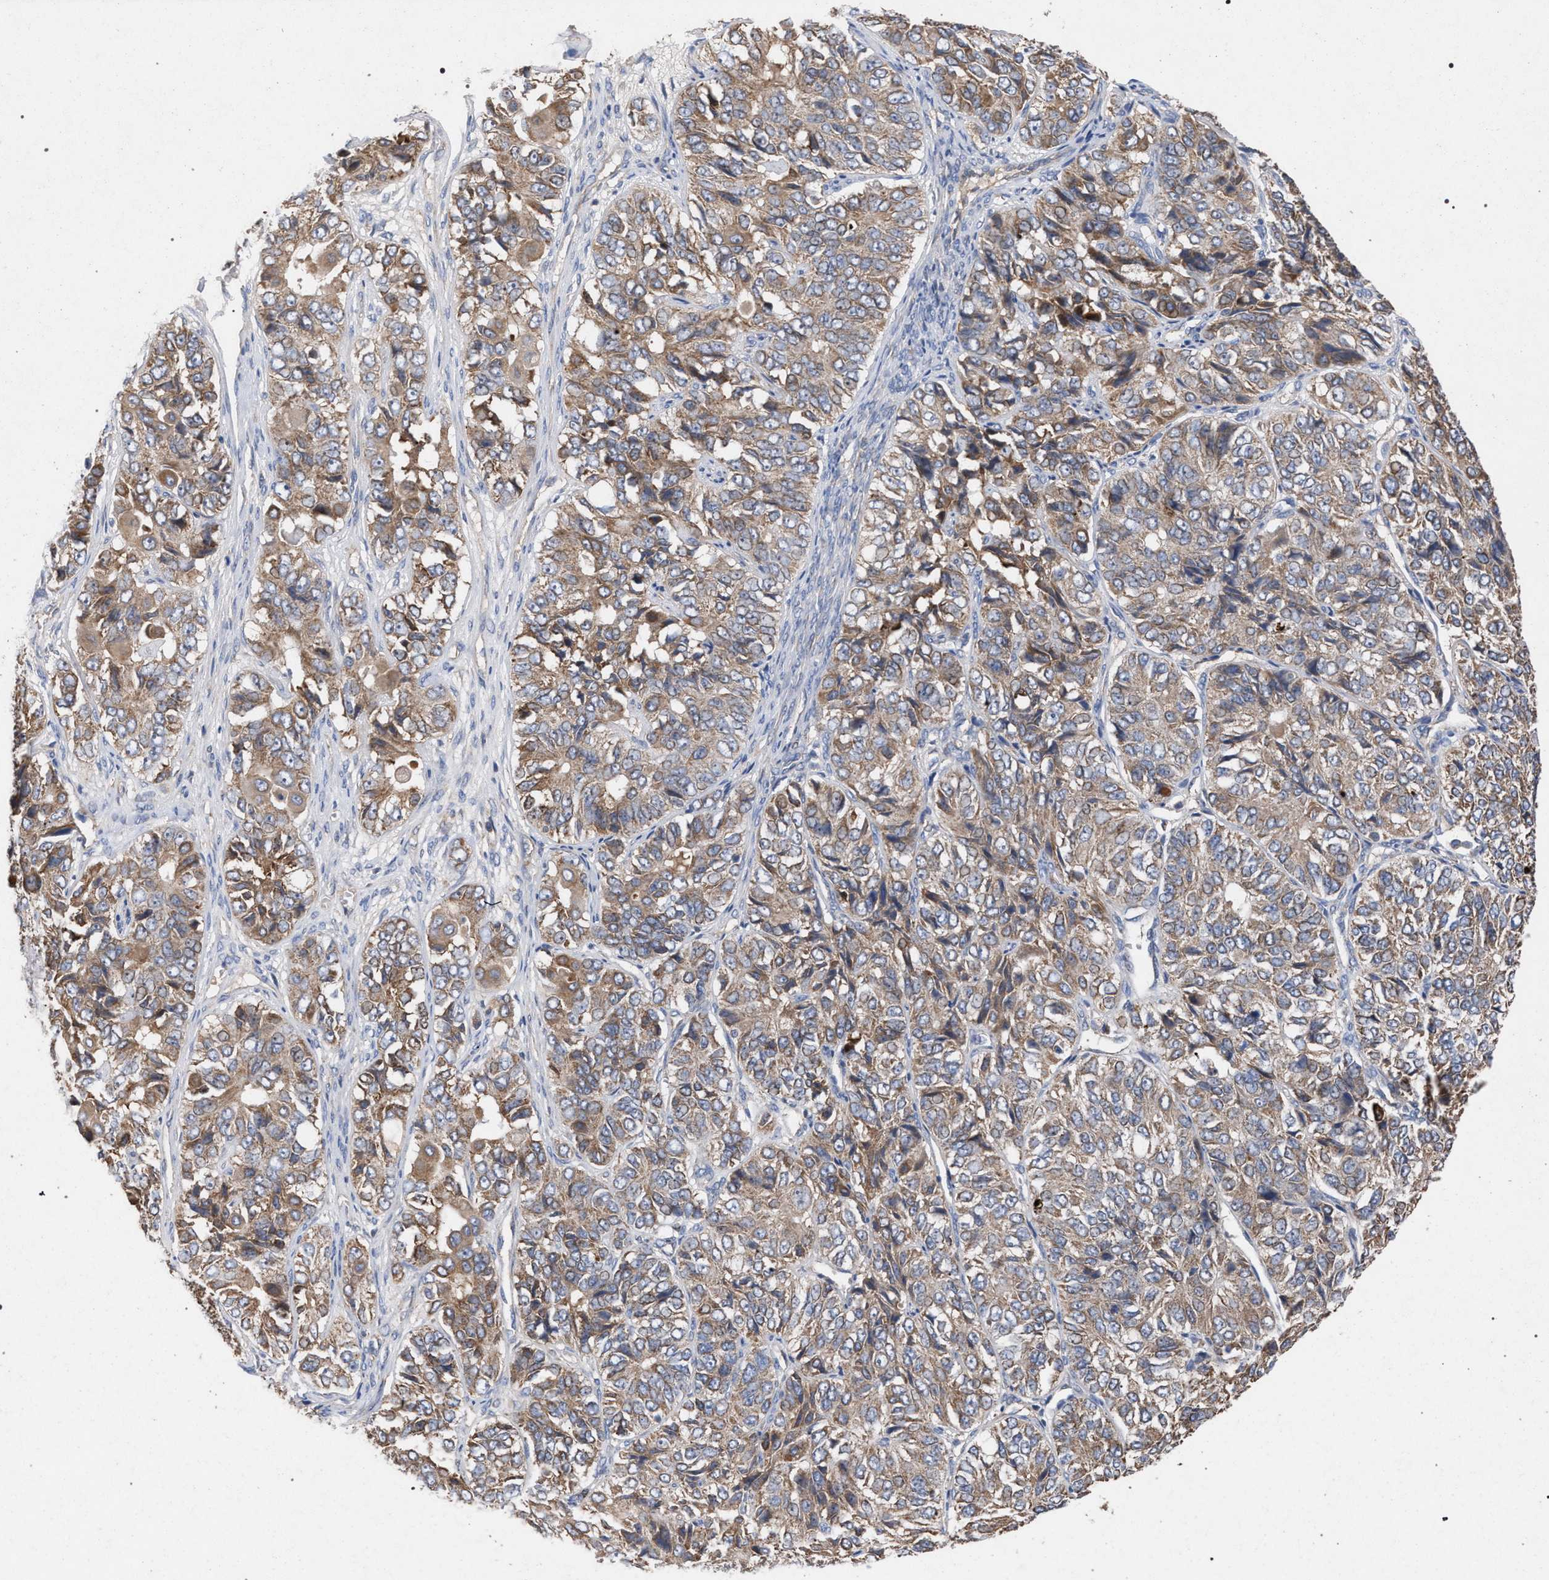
{"staining": {"intensity": "weak", "quantity": ">75%", "location": "cytoplasmic/membranous"}, "tissue": "ovarian cancer", "cell_type": "Tumor cells", "image_type": "cancer", "snomed": [{"axis": "morphology", "description": "Carcinoma, endometroid"}, {"axis": "topography", "description": "Ovary"}], "caption": "About >75% of tumor cells in ovarian endometroid carcinoma reveal weak cytoplasmic/membranous protein positivity as visualized by brown immunohistochemical staining.", "gene": "BCL2L12", "patient": {"sex": "female", "age": 51}}